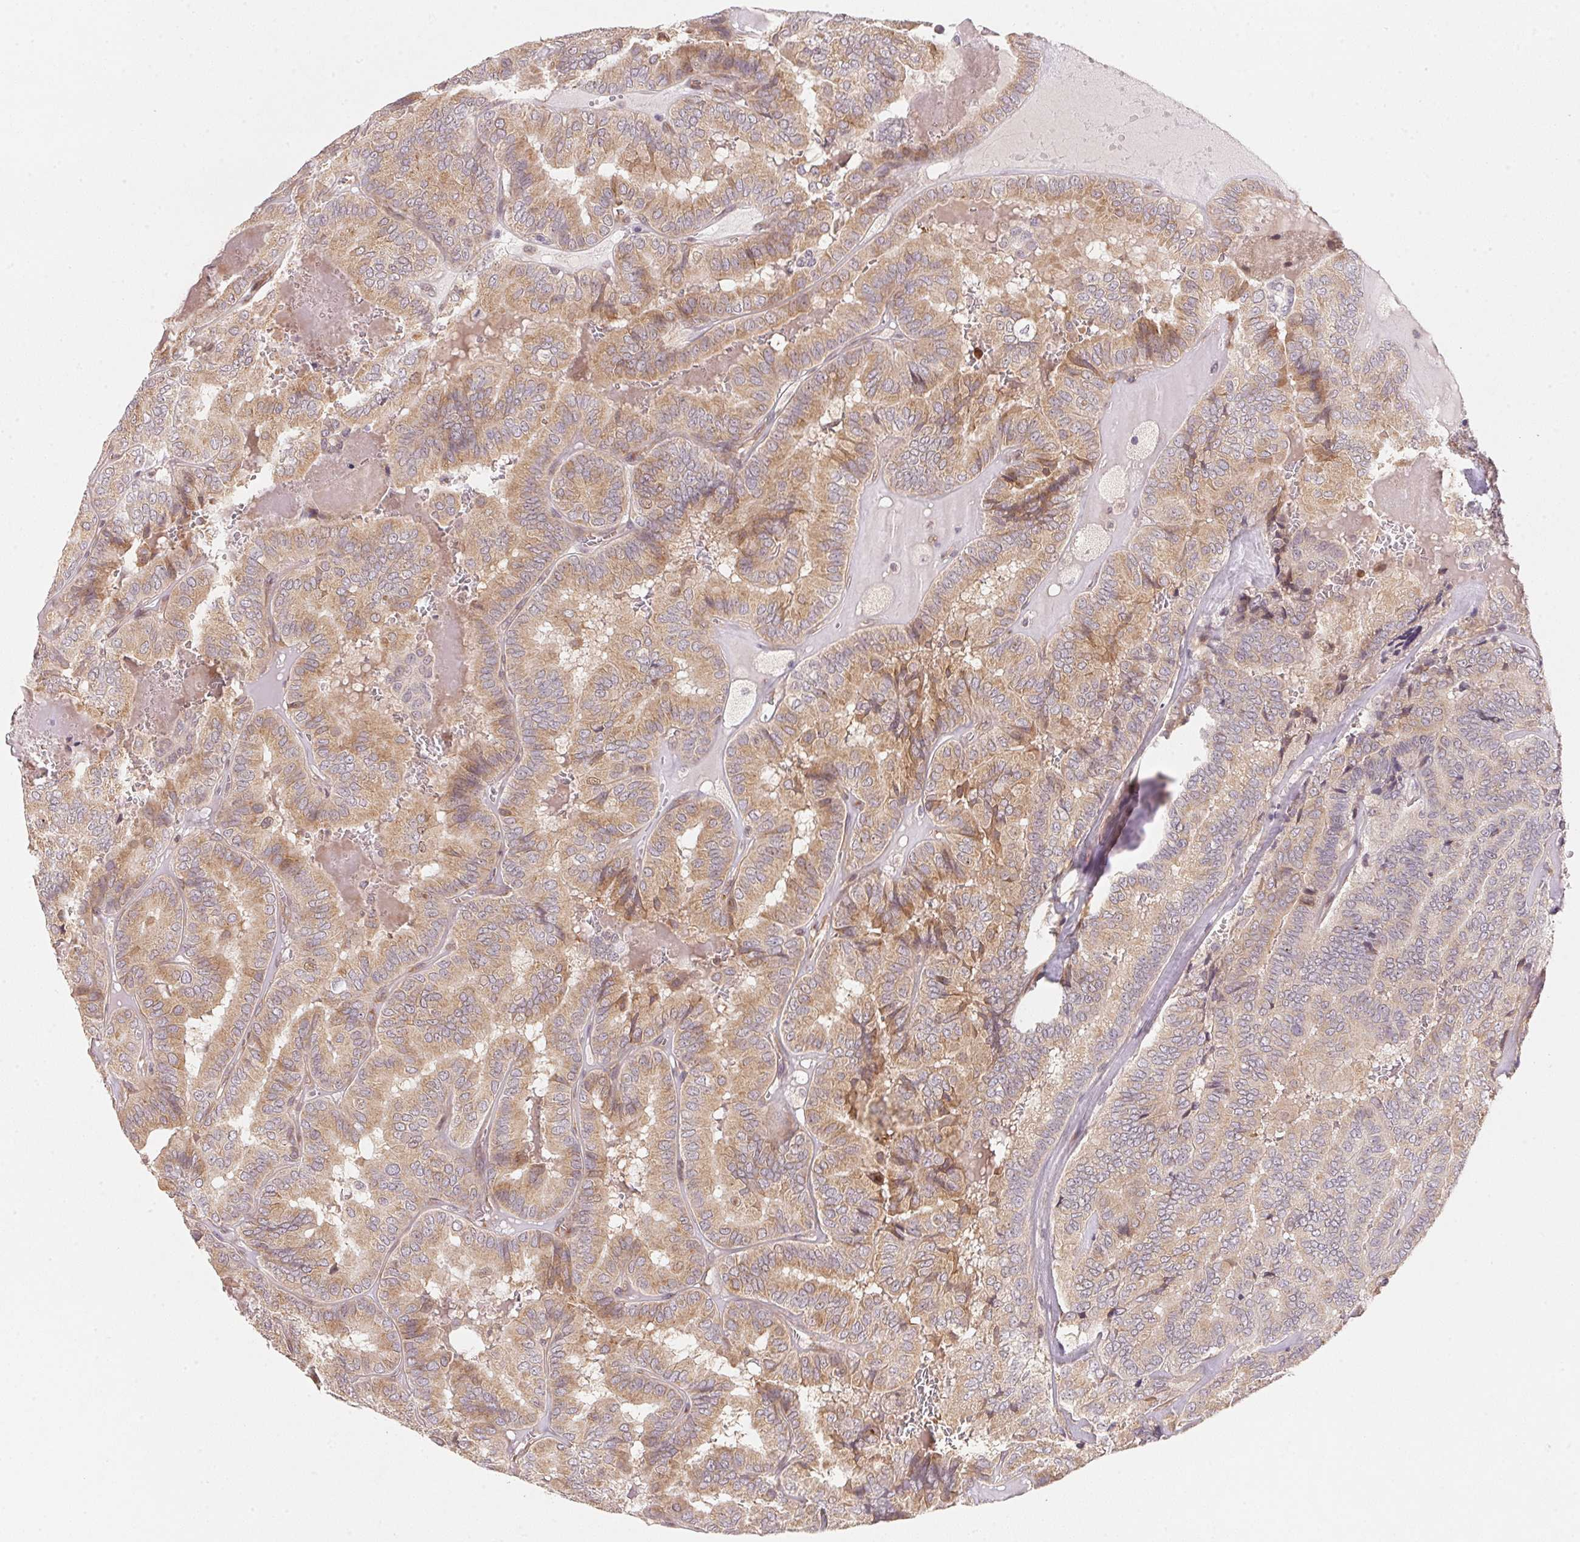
{"staining": {"intensity": "weak", "quantity": ">75%", "location": "cytoplasmic/membranous"}, "tissue": "thyroid cancer", "cell_type": "Tumor cells", "image_type": "cancer", "snomed": [{"axis": "morphology", "description": "Papillary adenocarcinoma, NOS"}, {"axis": "topography", "description": "Thyroid gland"}], "caption": "The image exhibits staining of thyroid papillary adenocarcinoma, revealing weak cytoplasmic/membranous protein expression (brown color) within tumor cells. (Stains: DAB in brown, nuclei in blue, Microscopy: brightfield microscopy at high magnification).", "gene": "EI24", "patient": {"sex": "female", "age": 75}}